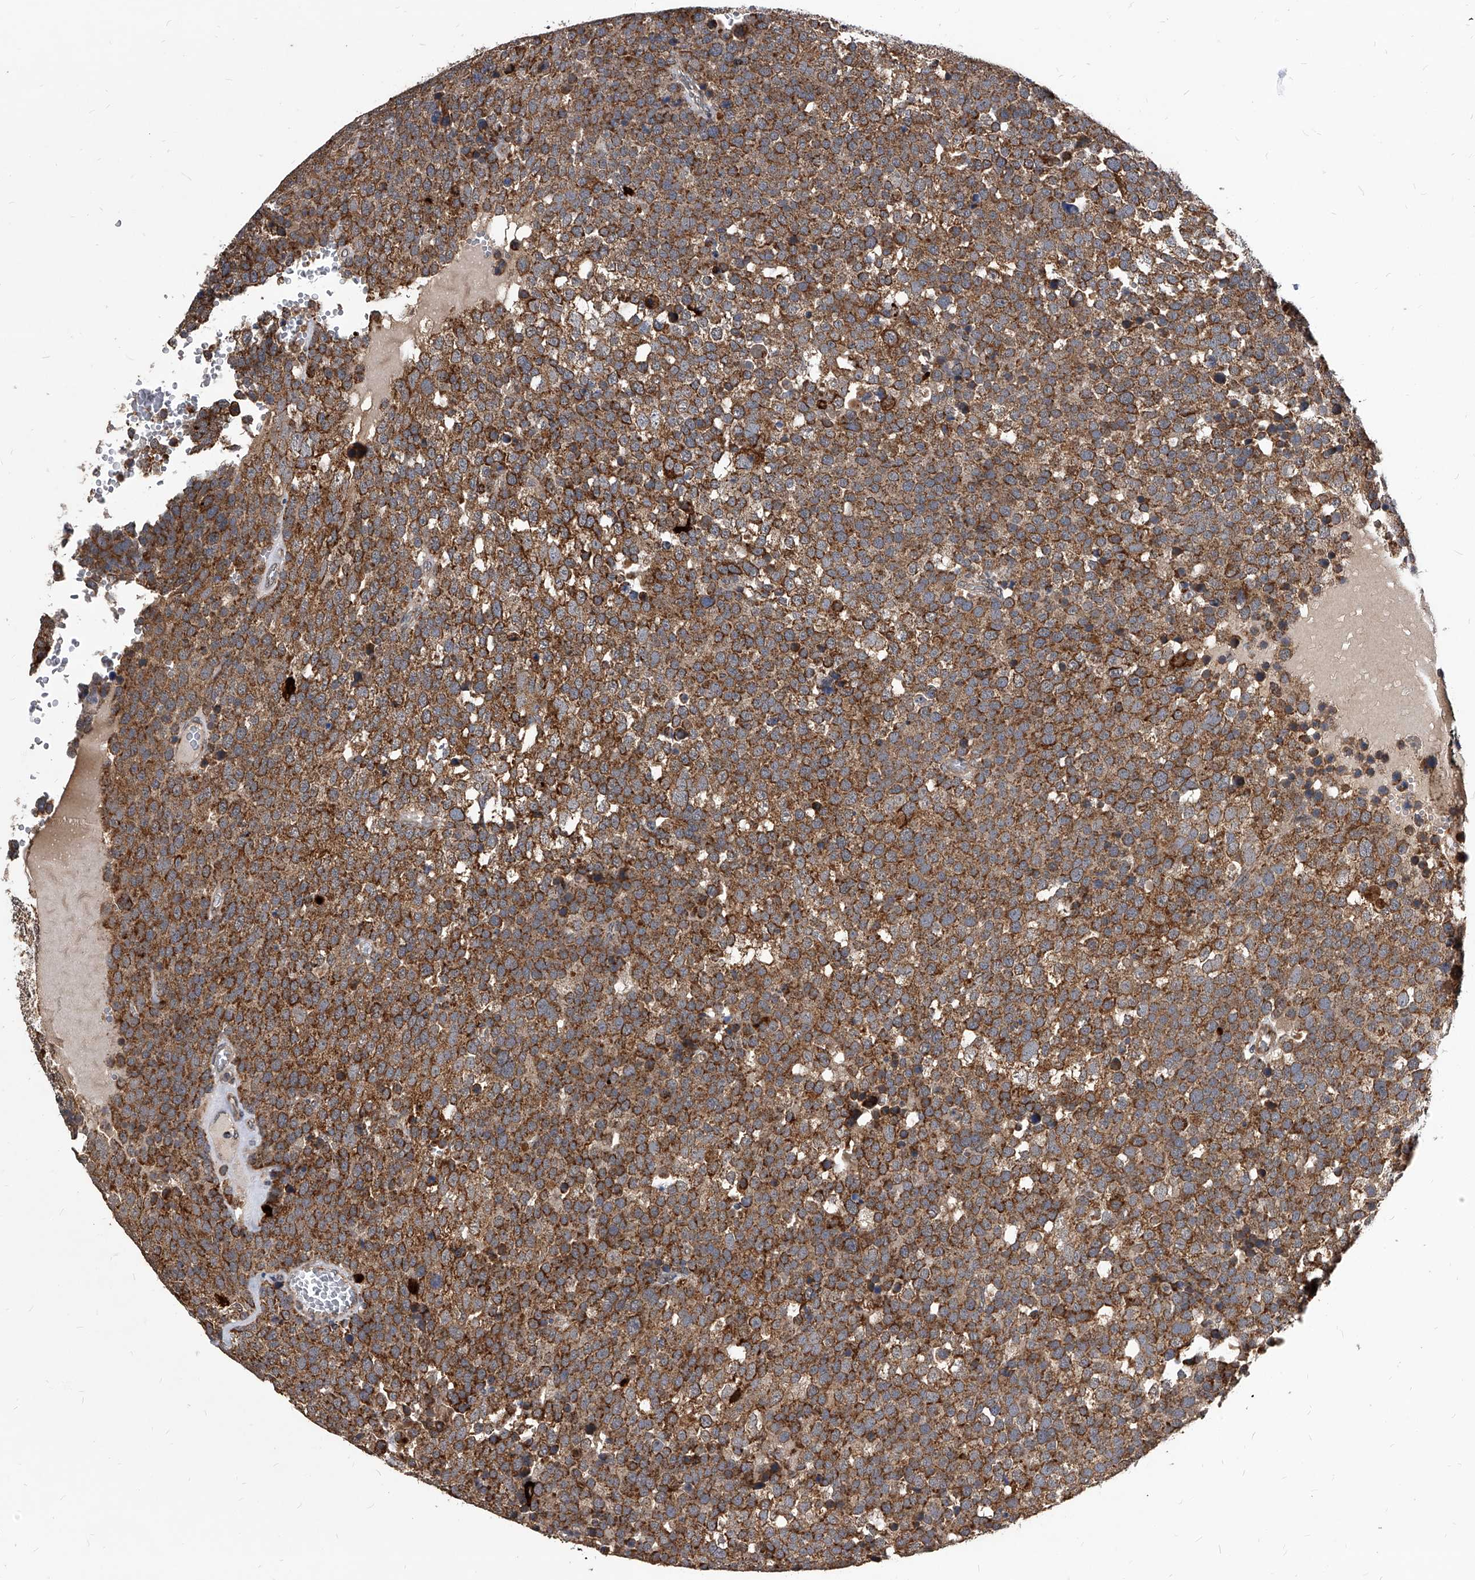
{"staining": {"intensity": "moderate", "quantity": ">75%", "location": "cytoplasmic/membranous"}, "tissue": "testis cancer", "cell_type": "Tumor cells", "image_type": "cancer", "snomed": [{"axis": "morphology", "description": "Seminoma, NOS"}, {"axis": "topography", "description": "Testis"}], "caption": "About >75% of tumor cells in human seminoma (testis) reveal moderate cytoplasmic/membranous protein positivity as visualized by brown immunohistochemical staining.", "gene": "SOBP", "patient": {"sex": "male", "age": 71}}